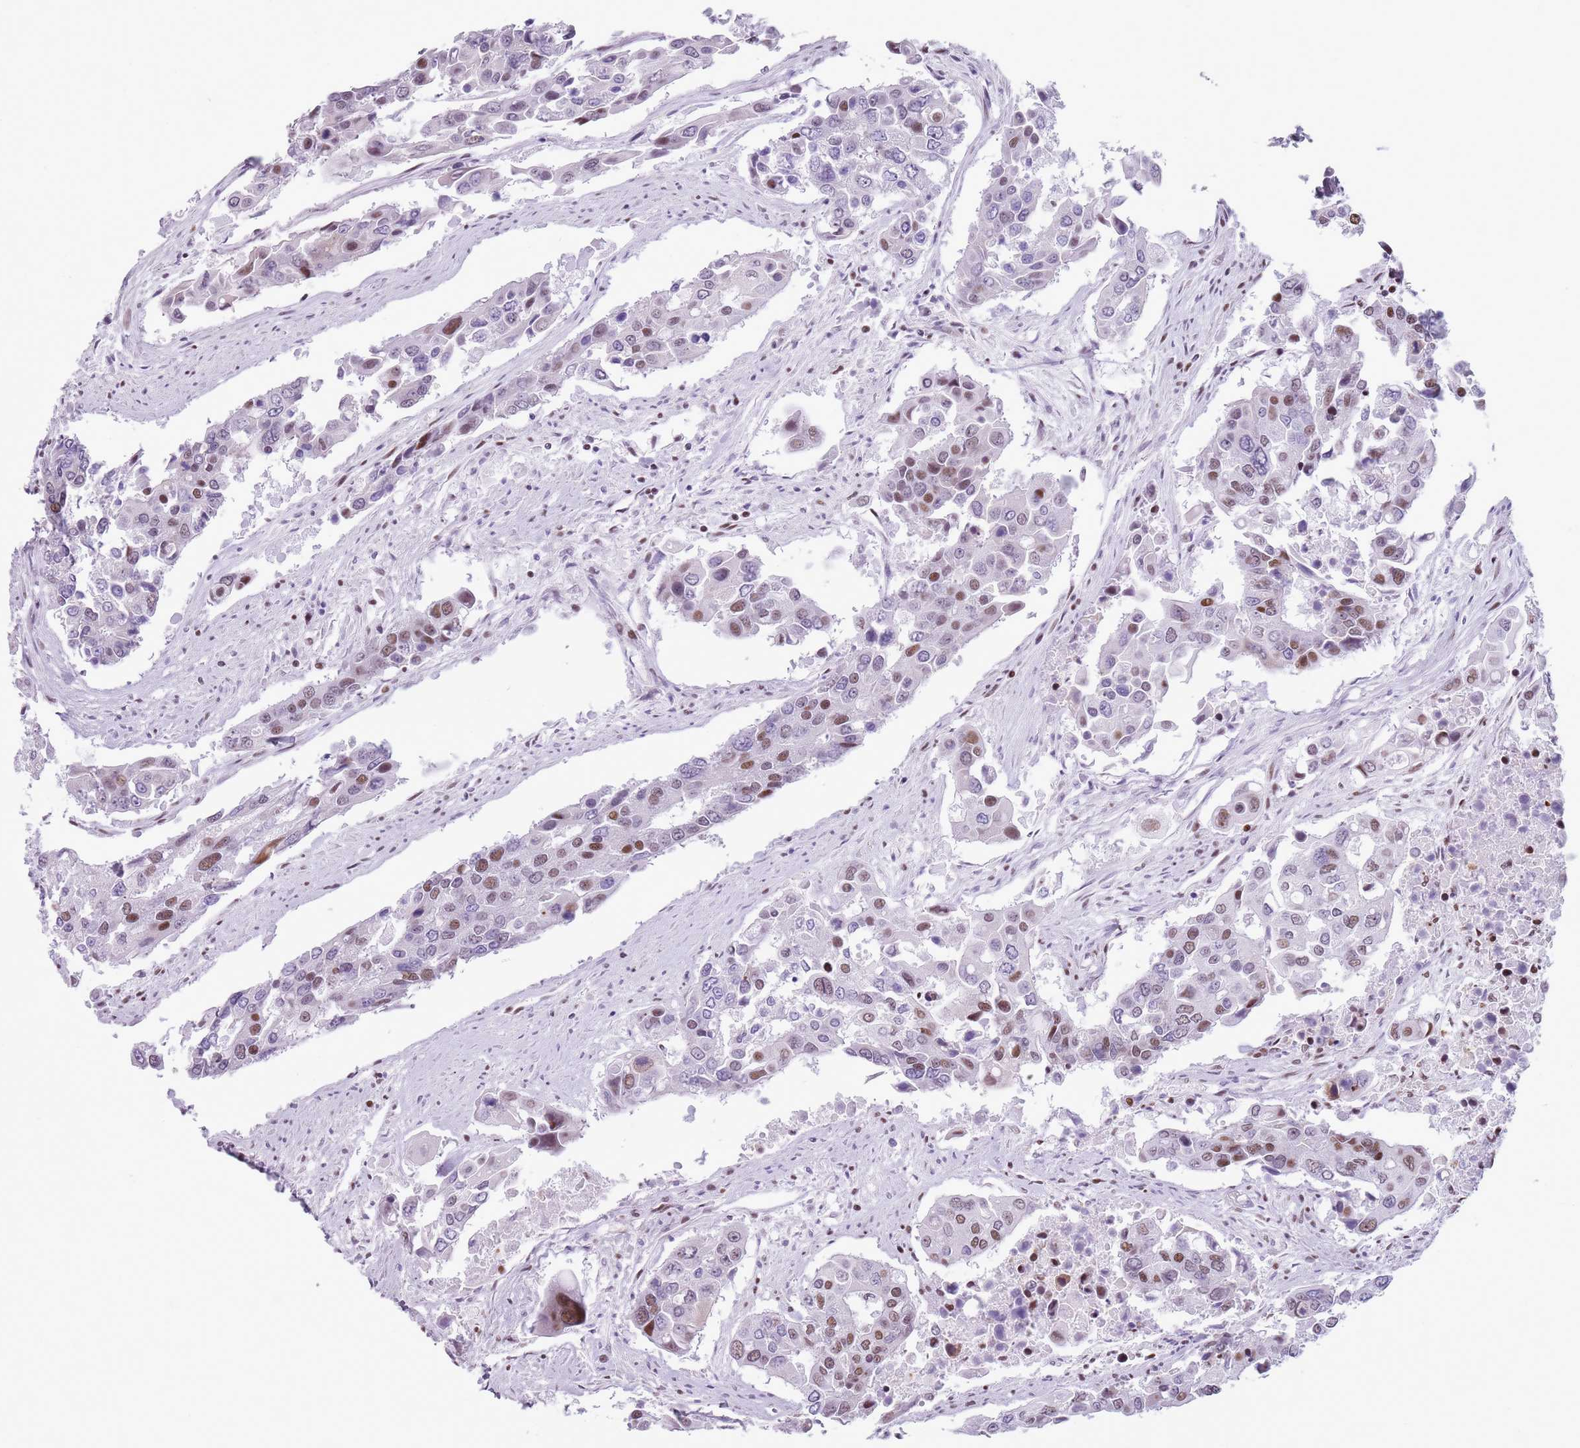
{"staining": {"intensity": "moderate", "quantity": "<25%", "location": "nuclear"}, "tissue": "colorectal cancer", "cell_type": "Tumor cells", "image_type": "cancer", "snomed": [{"axis": "morphology", "description": "Adenocarcinoma, NOS"}, {"axis": "topography", "description": "Colon"}], "caption": "The photomicrograph demonstrates a brown stain indicating the presence of a protein in the nuclear of tumor cells in colorectal adenocarcinoma.", "gene": "FAM104B", "patient": {"sex": "male", "age": 77}}